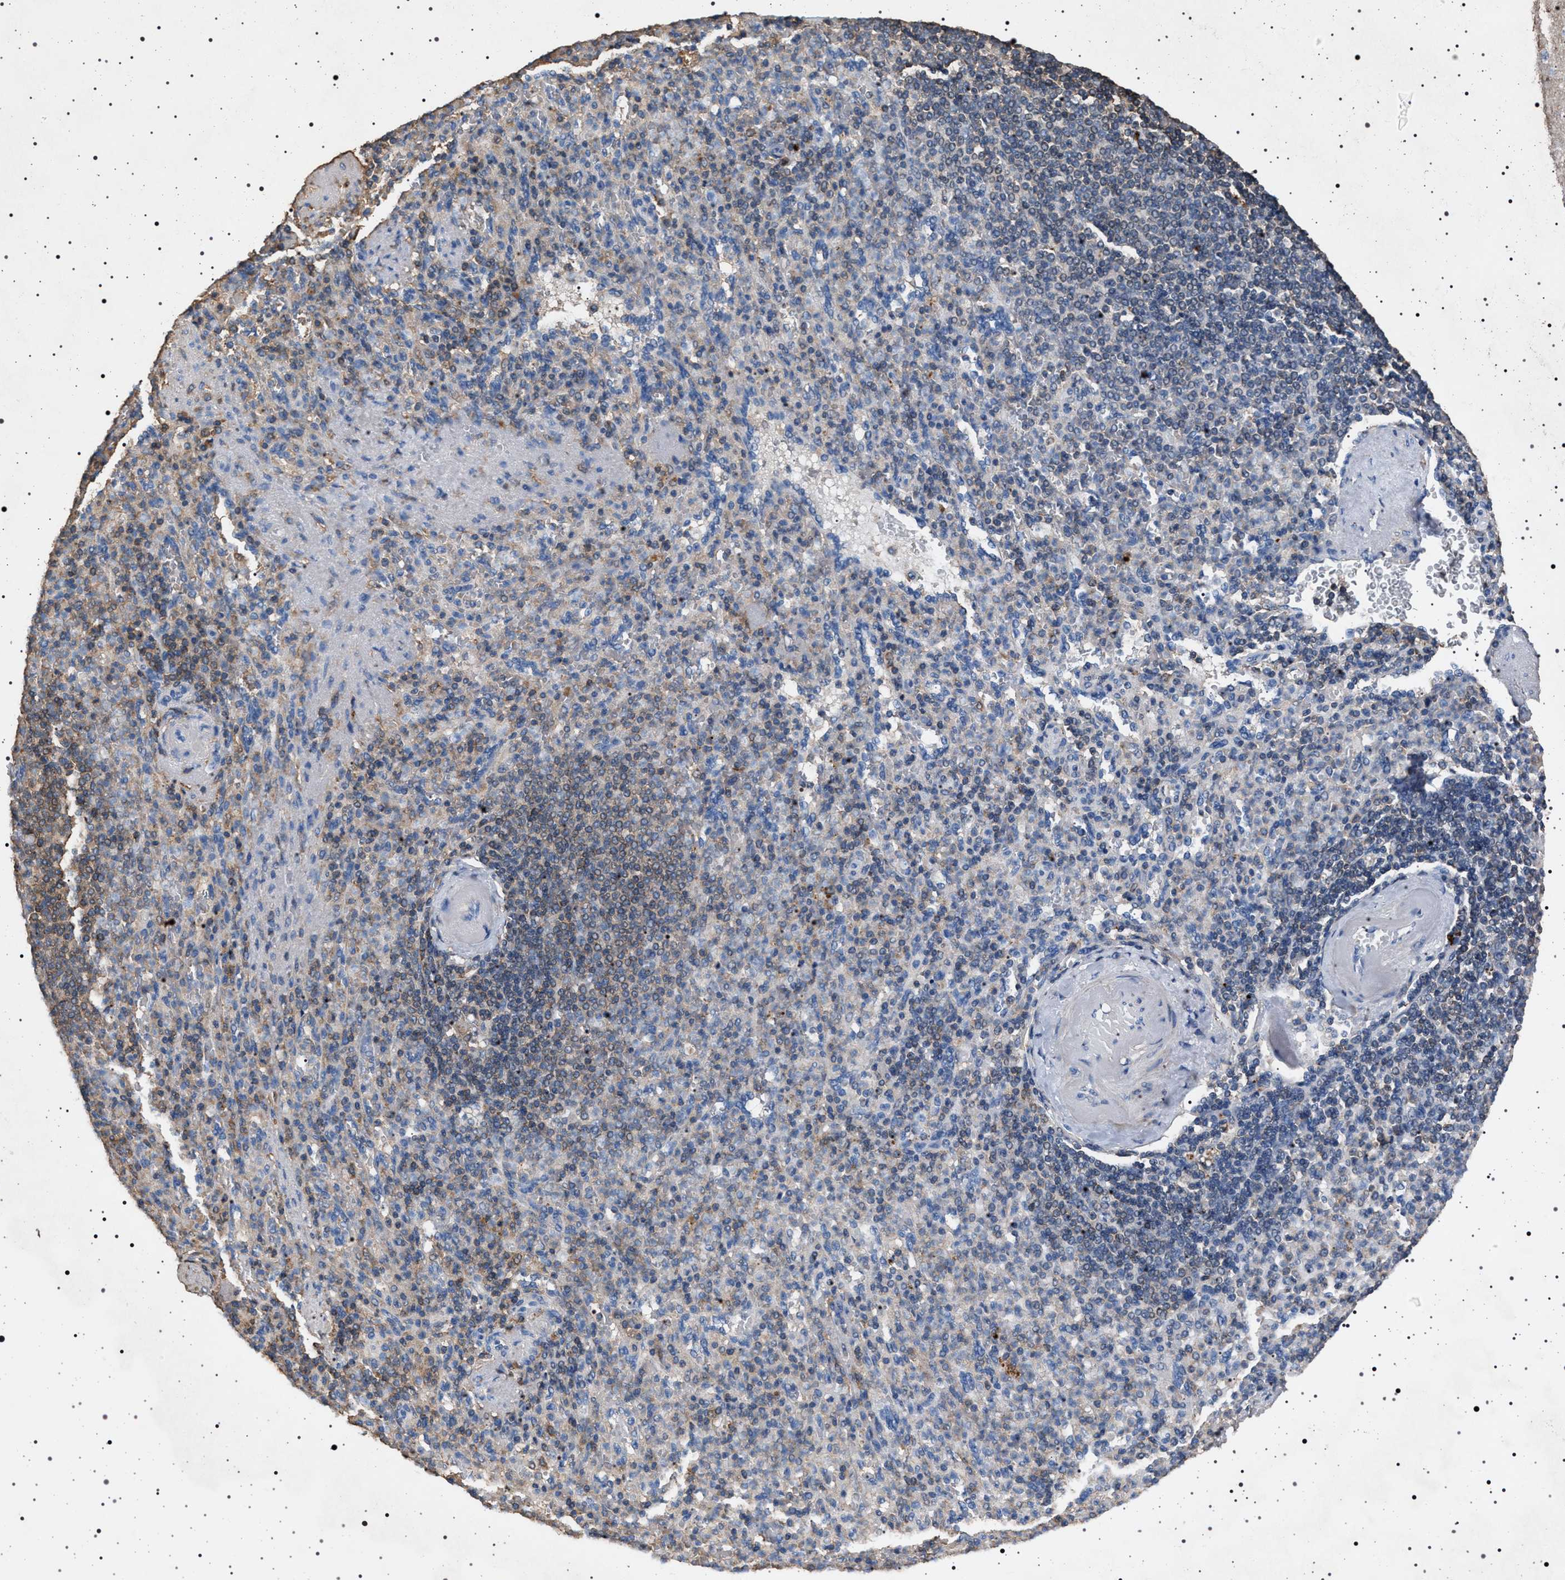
{"staining": {"intensity": "weak", "quantity": "25%-75%", "location": "cytoplasmic/membranous"}, "tissue": "spleen", "cell_type": "Cells in red pulp", "image_type": "normal", "snomed": [{"axis": "morphology", "description": "Normal tissue, NOS"}, {"axis": "topography", "description": "Spleen"}], "caption": "A photomicrograph of human spleen stained for a protein displays weak cytoplasmic/membranous brown staining in cells in red pulp.", "gene": "SMAP2", "patient": {"sex": "female", "age": 74}}